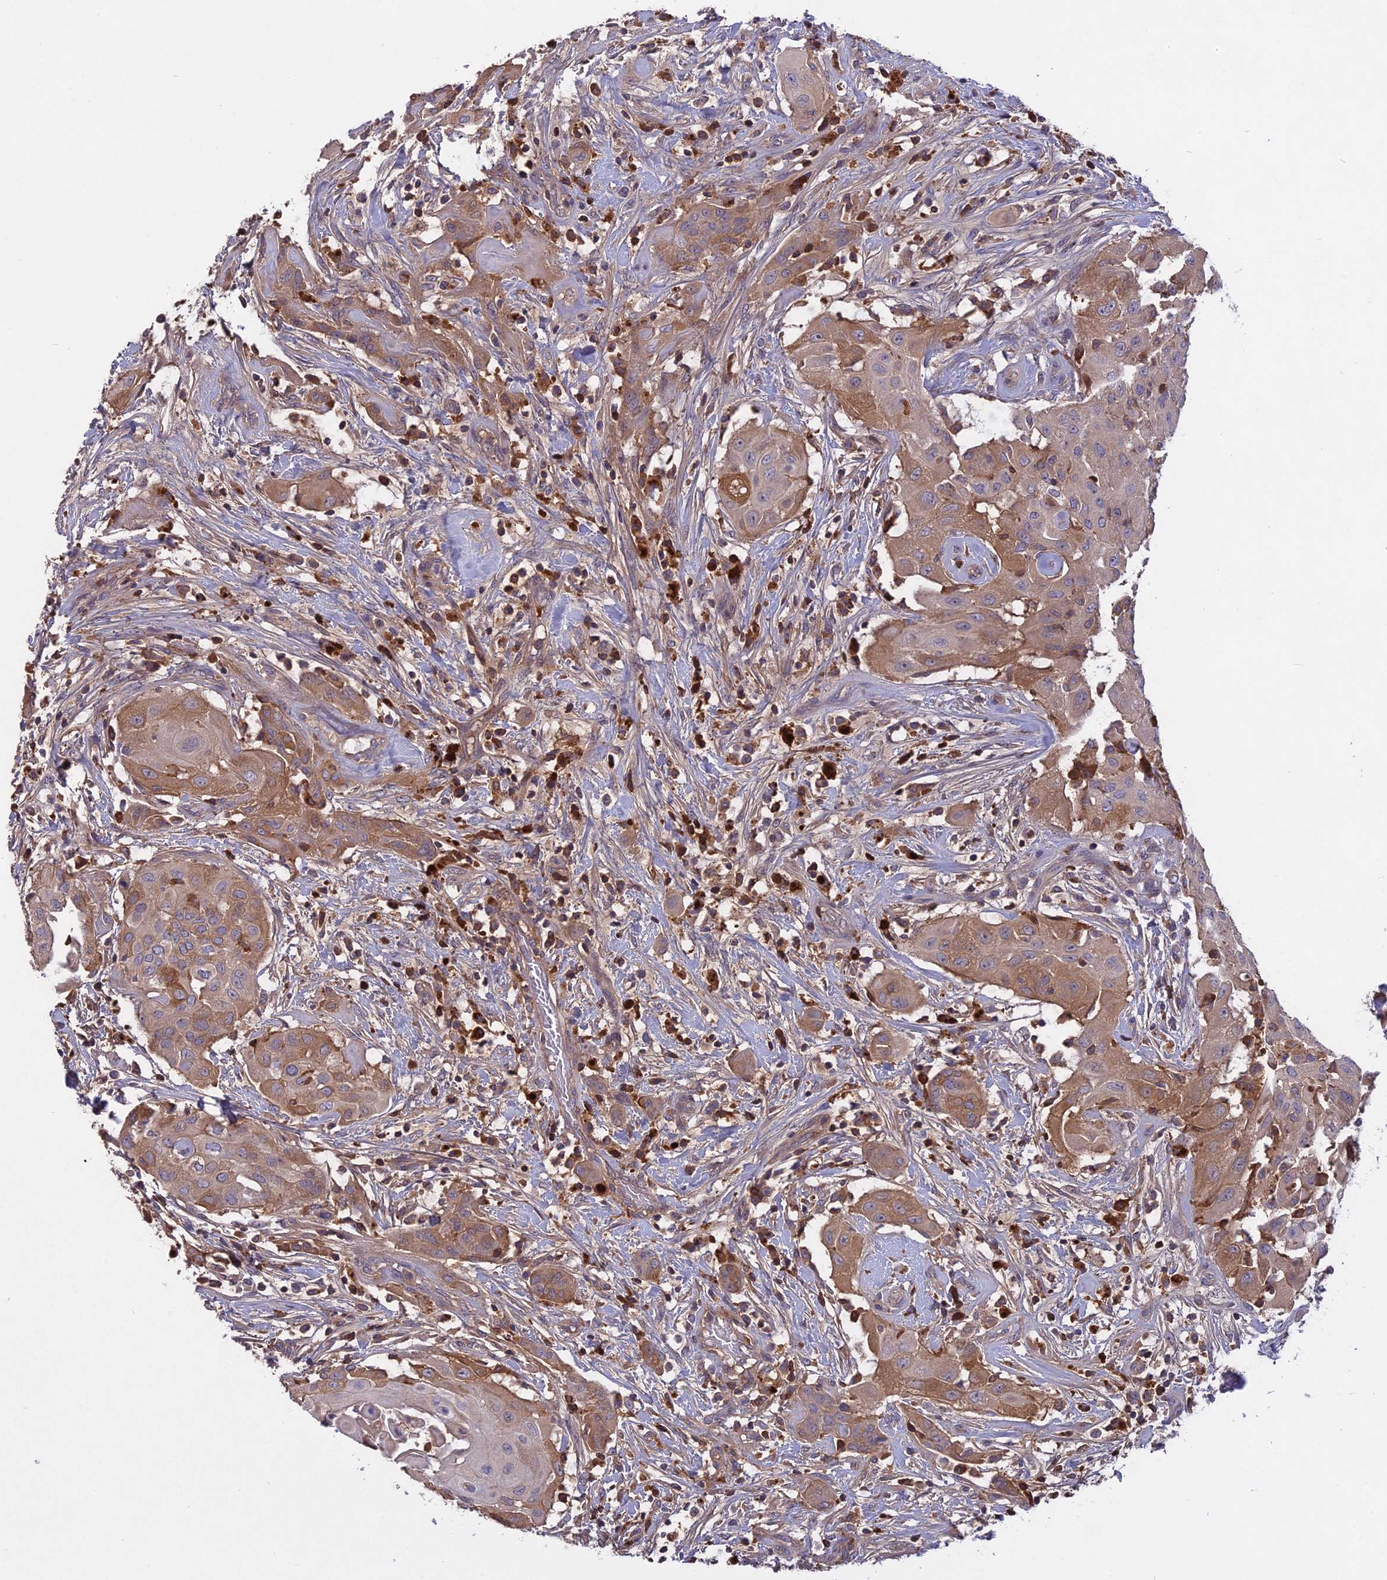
{"staining": {"intensity": "weak", "quantity": ">75%", "location": "cytoplasmic/membranous"}, "tissue": "thyroid cancer", "cell_type": "Tumor cells", "image_type": "cancer", "snomed": [{"axis": "morphology", "description": "Papillary adenocarcinoma, NOS"}, {"axis": "topography", "description": "Thyroid gland"}], "caption": "The image exhibits a brown stain indicating the presence of a protein in the cytoplasmic/membranous of tumor cells in thyroid papillary adenocarcinoma.", "gene": "ADO", "patient": {"sex": "female", "age": 59}}